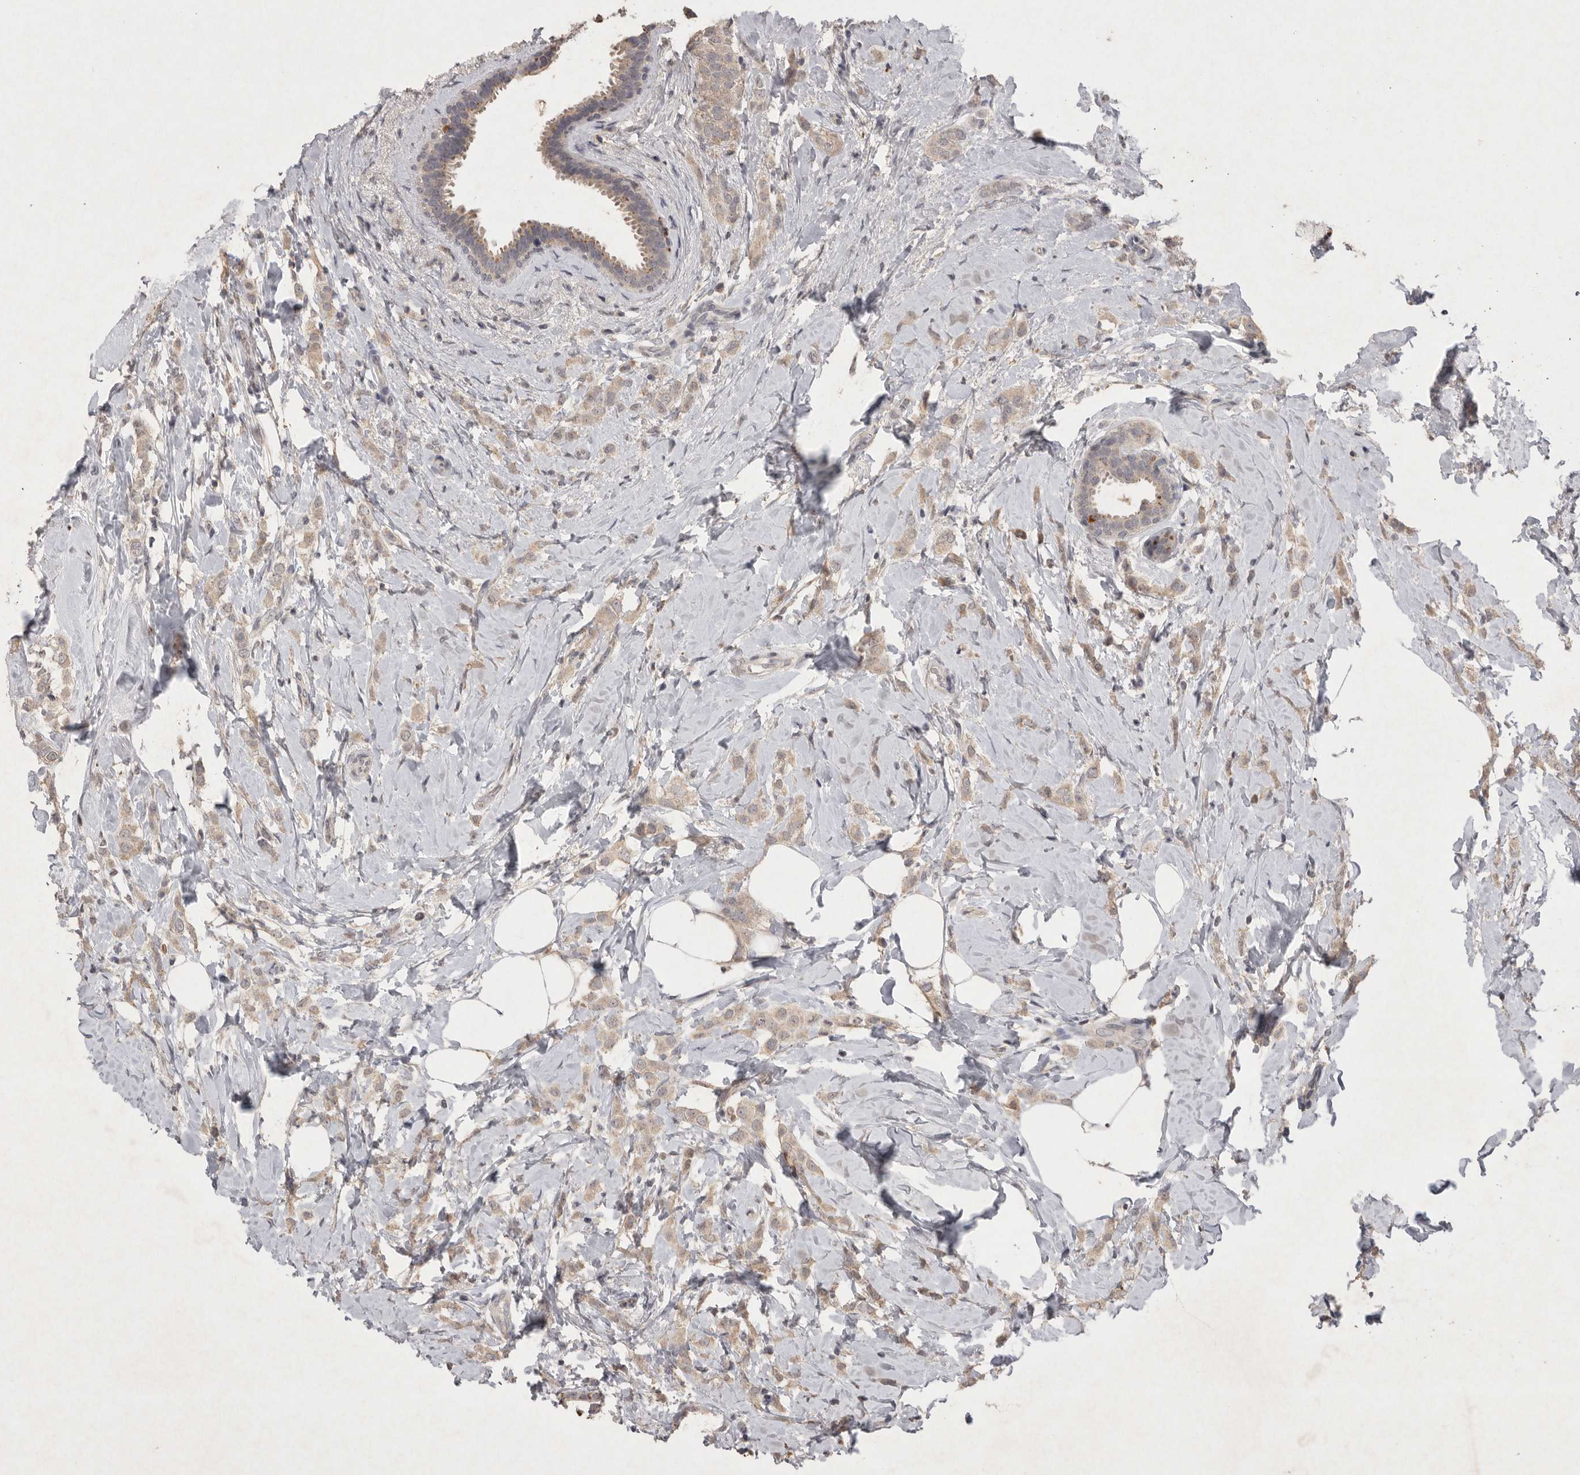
{"staining": {"intensity": "weak", "quantity": ">75%", "location": "cytoplasmic/membranous"}, "tissue": "breast cancer", "cell_type": "Tumor cells", "image_type": "cancer", "snomed": [{"axis": "morphology", "description": "Lobular carcinoma"}, {"axis": "topography", "description": "Breast"}], "caption": "This photomicrograph exhibits IHC staining of human breast cancer, with low weak cytoplasmic/membranous staining in about >75% of tumor cells.", "gene": "APLNR", "patient": {"sex": "female", "age": 47}}